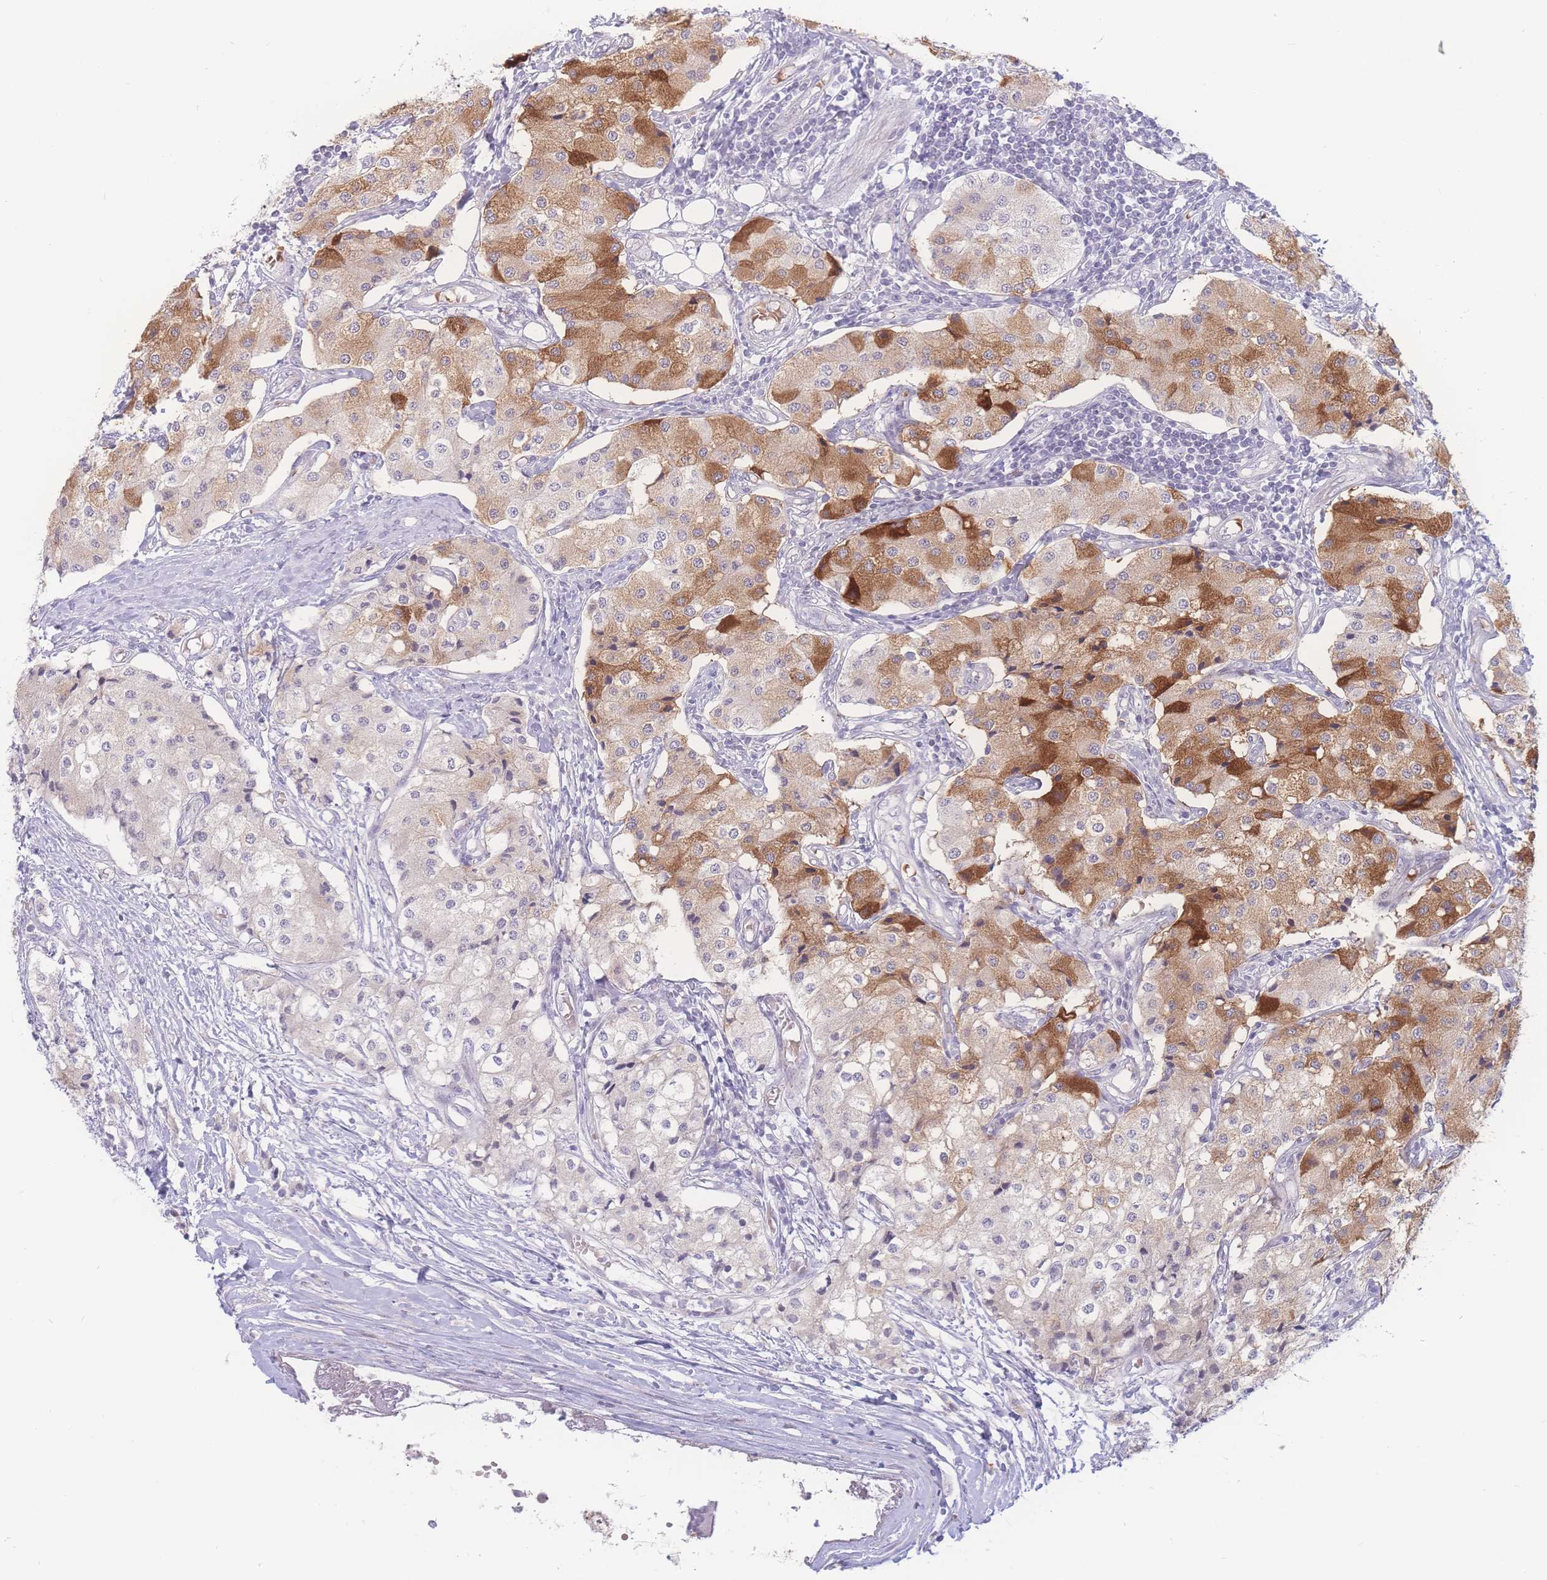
{"staining": {"intensity": "strong", "quantity": "<25%", "location": "cytoplasmic/membranous"}, "tissue": "carcinoid", "cell_type": "Tumor cells", "image_type": "cancer", "snomed": [{"axis": "morphology", "description": "Carcinoid, malignant, NOS"}, {"axis": "topography", "description": "Colon"}], "caption": "Human carcinoid stained with a protein marker exhibits strong staining in tumor cells.", "gene": "PRSS22", "patient": {"sex": "female", "age": 52}}